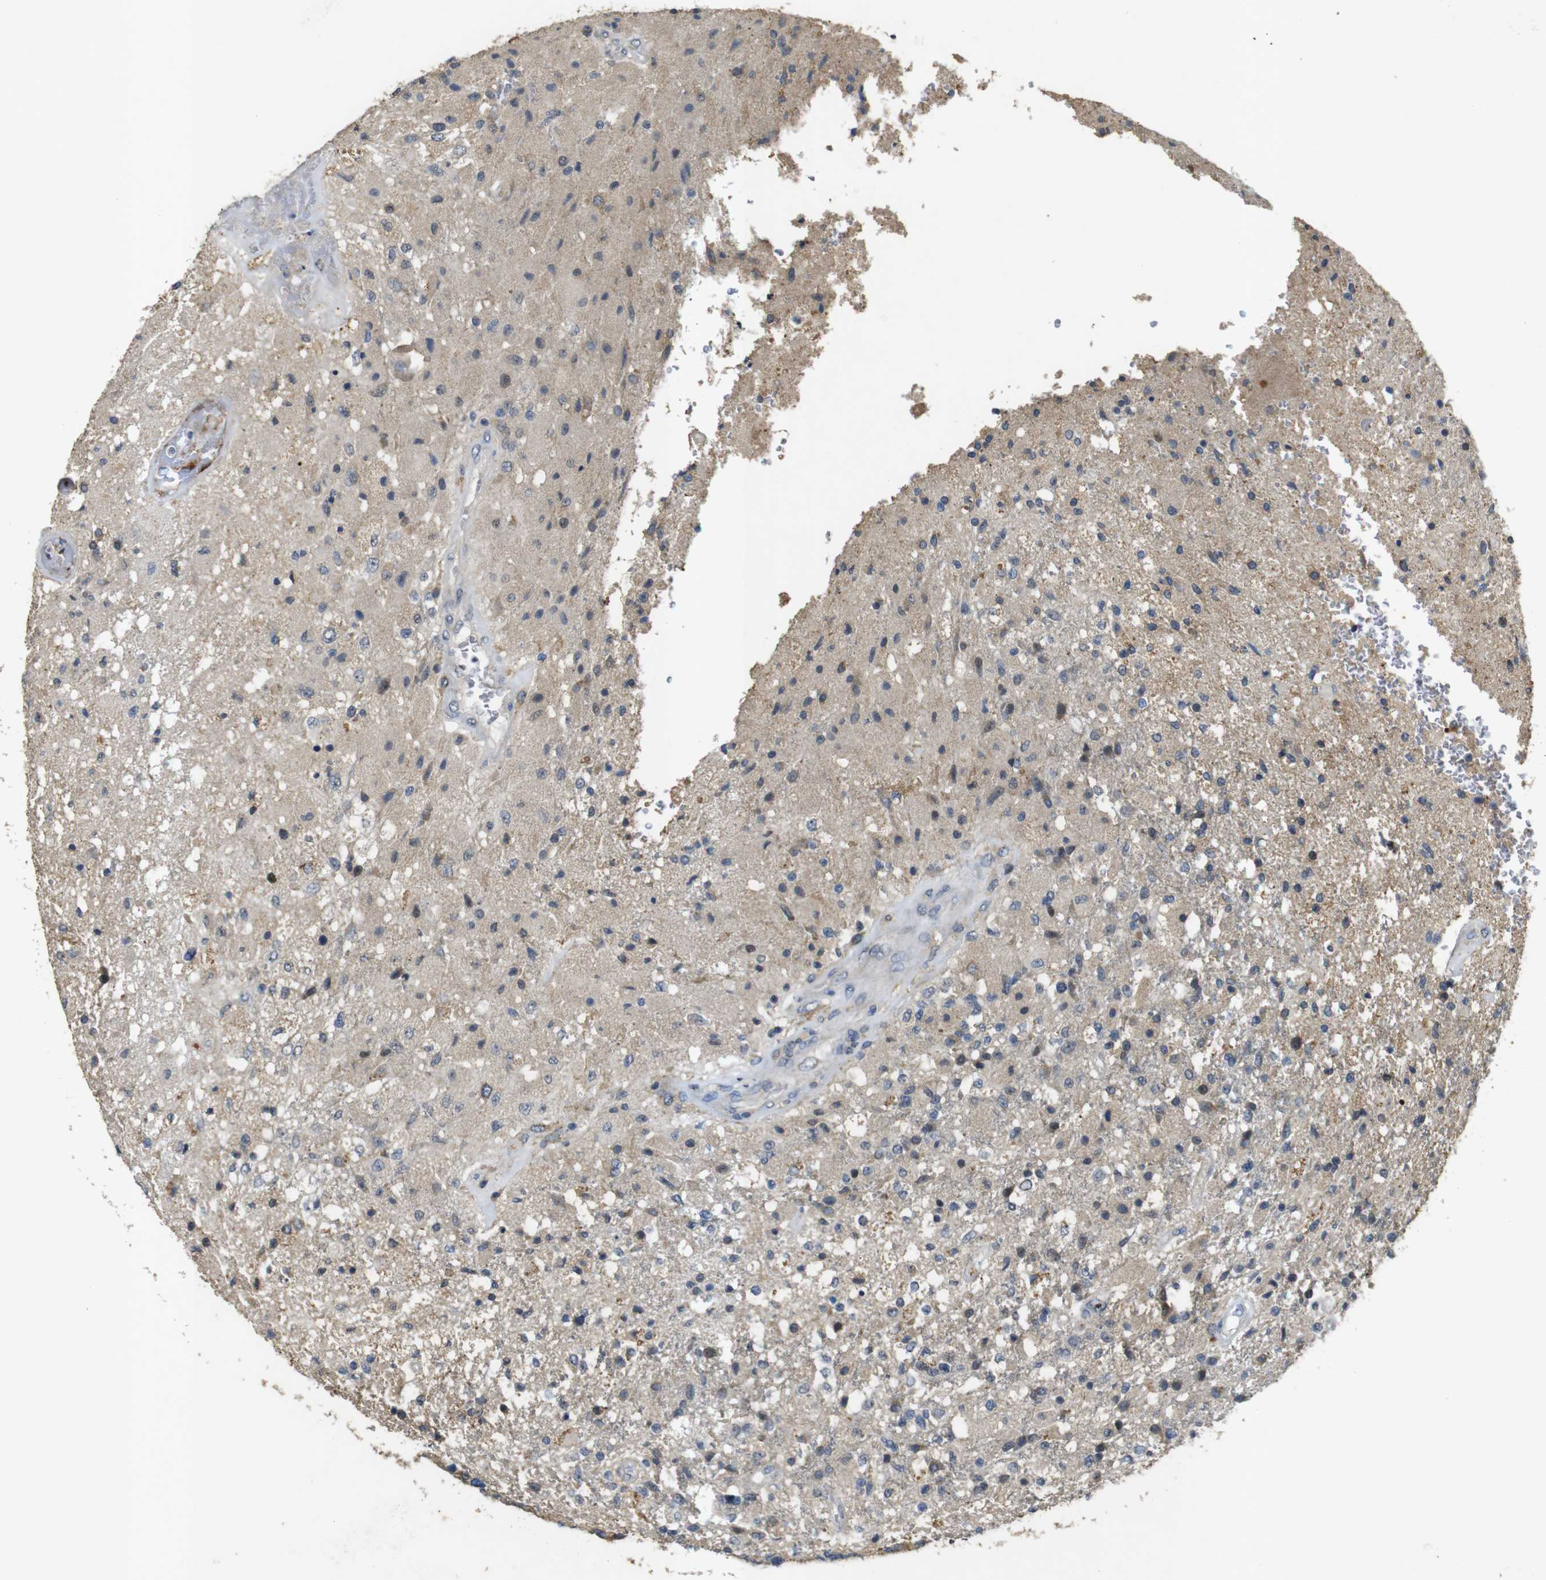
{"staining": {"intensity": "weak", "quantity": "25%-75%", "location": "cytoplasmic/membranous"}, "tissue": "glioma", "cell_type": "Tumor cells", "image_type": "cancer", "snomed": [{"axis": "morphology", "description": "Normal tissue, NOS"}, {"axis": "morphology", "description": "Glioma, malignant, High grade"}, {"axis": "topography", "description": "Cerebral cortex"}], "caption": "Protein expression analysis of human high-grade glioma (malignant) reveals weak cytoplasmic/membranous staining in about 25%-75% of tumor cells. (brown staining indicates protein expression, while blue staining denotes nuclei).", "gene": "MAGI2", "patient": {"sex": "male", "age": 77}}